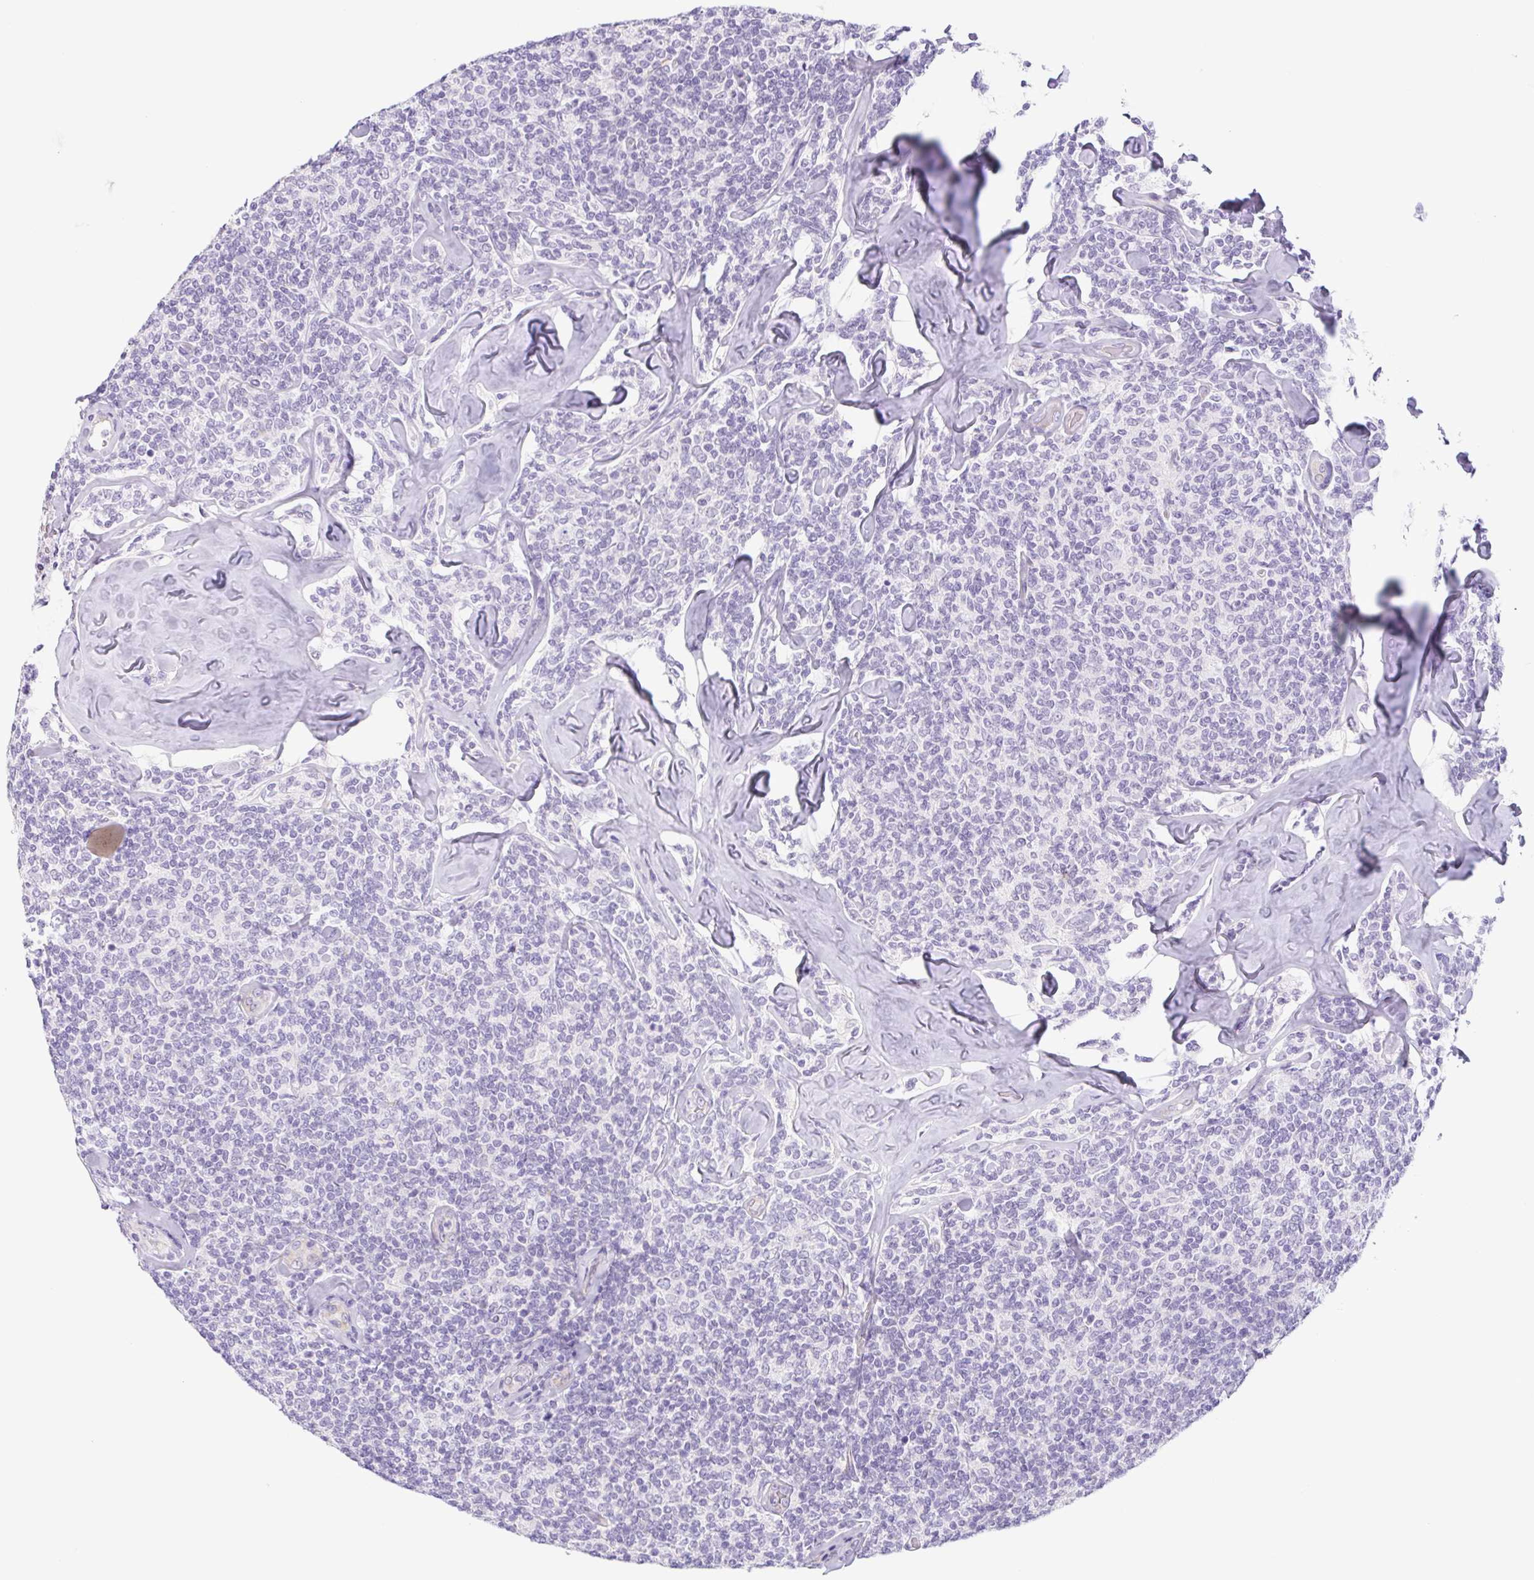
{"staining": {"intensity": "negative", "quantity": "none", "location": "none"}, "tissue": "lymphoma", "cell_type": "Tumor cells", "image_type": "cancer", "snomed": [{"axis": "morphology", "description": "Malignant lymphoma, non-Hodgkin's type, Low grade"}, {"axis": "topography", "description": "Lymph node"}], "caption": "A high-resolution micrograph shows immunohistochemistry (IHC) staining of lymphoma, which displays no significant staining in tumor cells.", "gene": "CYP21A2", "patient": {"sex": "female", "age": 56}}